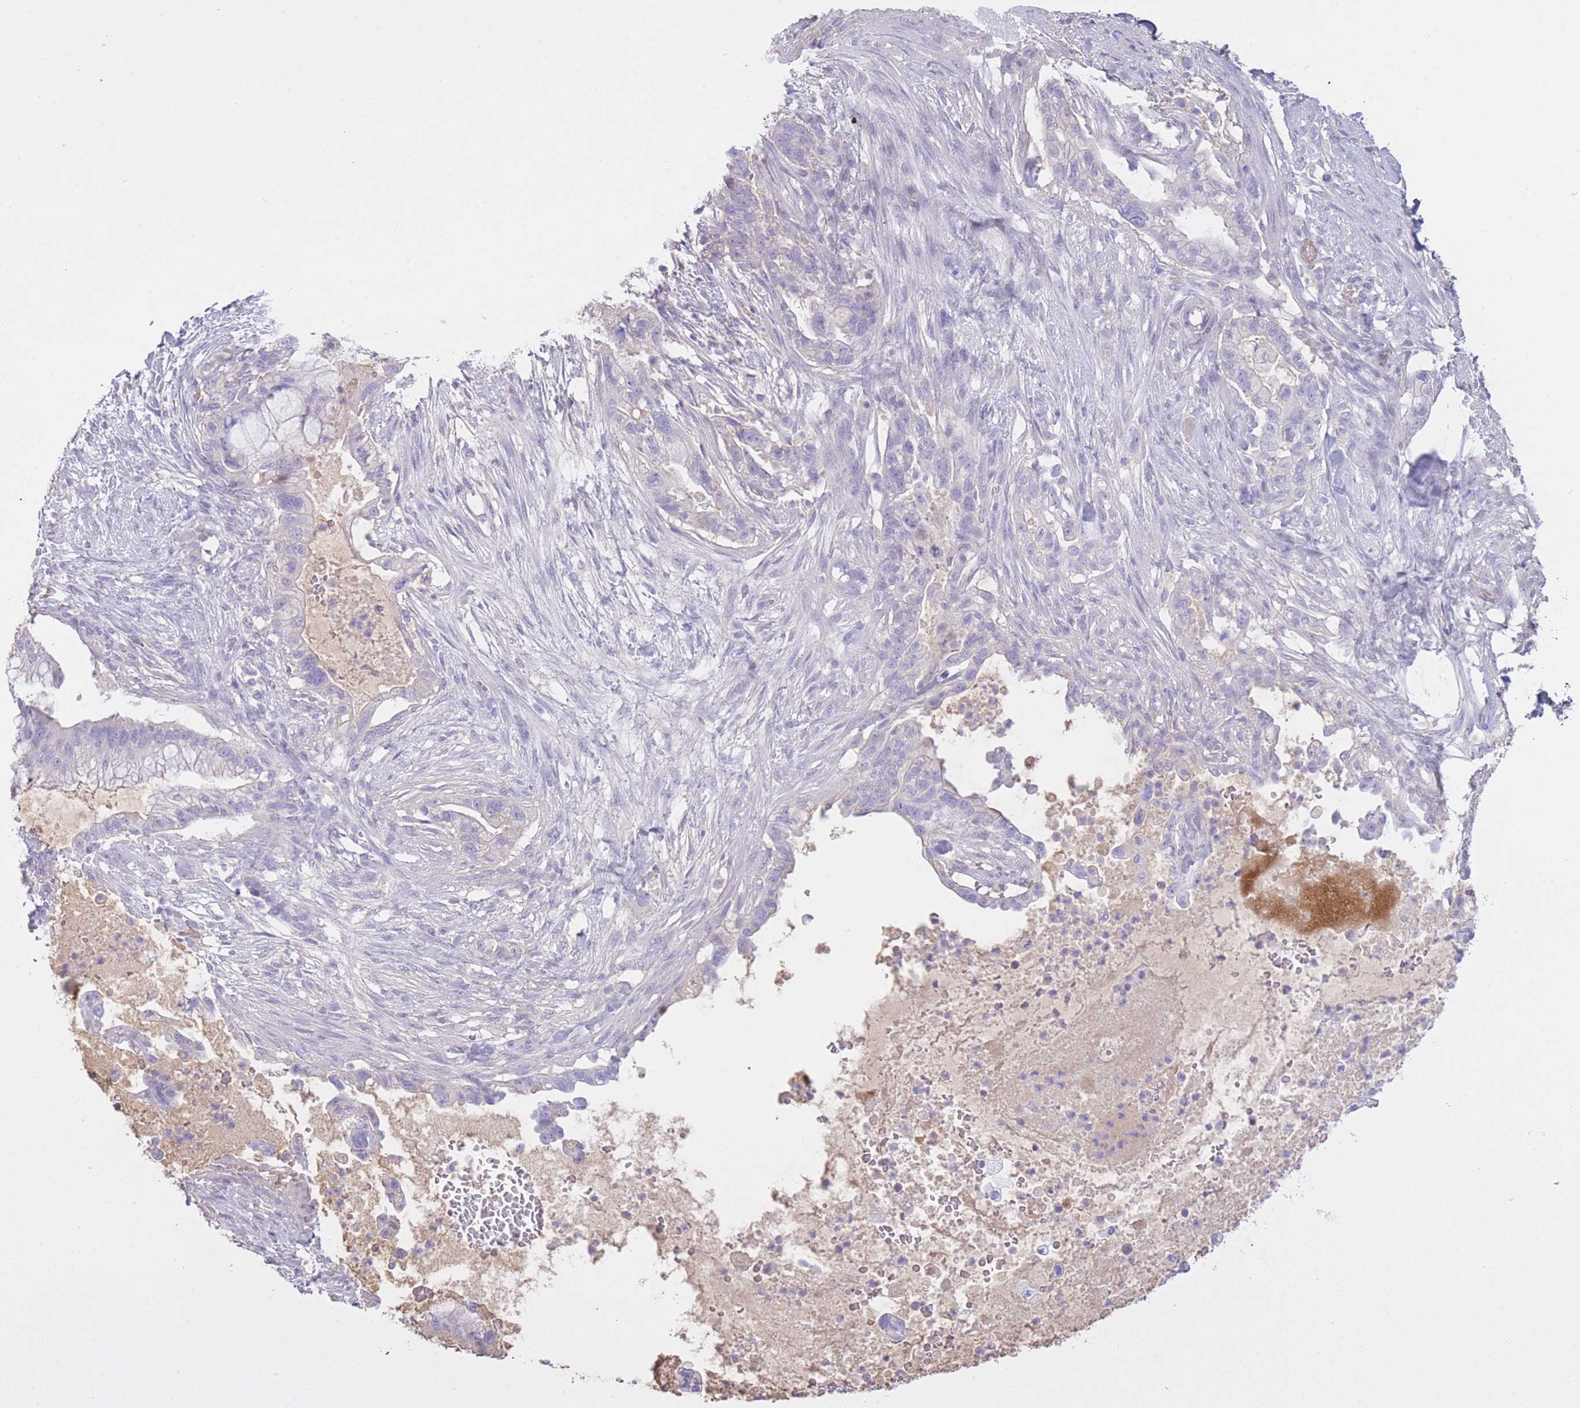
{"staining": {"intensity": "negative", "quantity": "none", "location": "none"}, "tissue": "pancreatic cancer", "cell_type": "Tumor cells", "image_type": "cancer", "snomed": [{"axis": "morphology", "description": "Adenocarcinoma, NOS"}, {"axis": "topography", "description": "Pancreas"}], "caption": "Immunohistochemical staining of adenocarcinoma (pancreatic) shows no significant staining in tumor cells.", "gene": "AP3S2", "patient": {"sex": "male", "age": 44}}